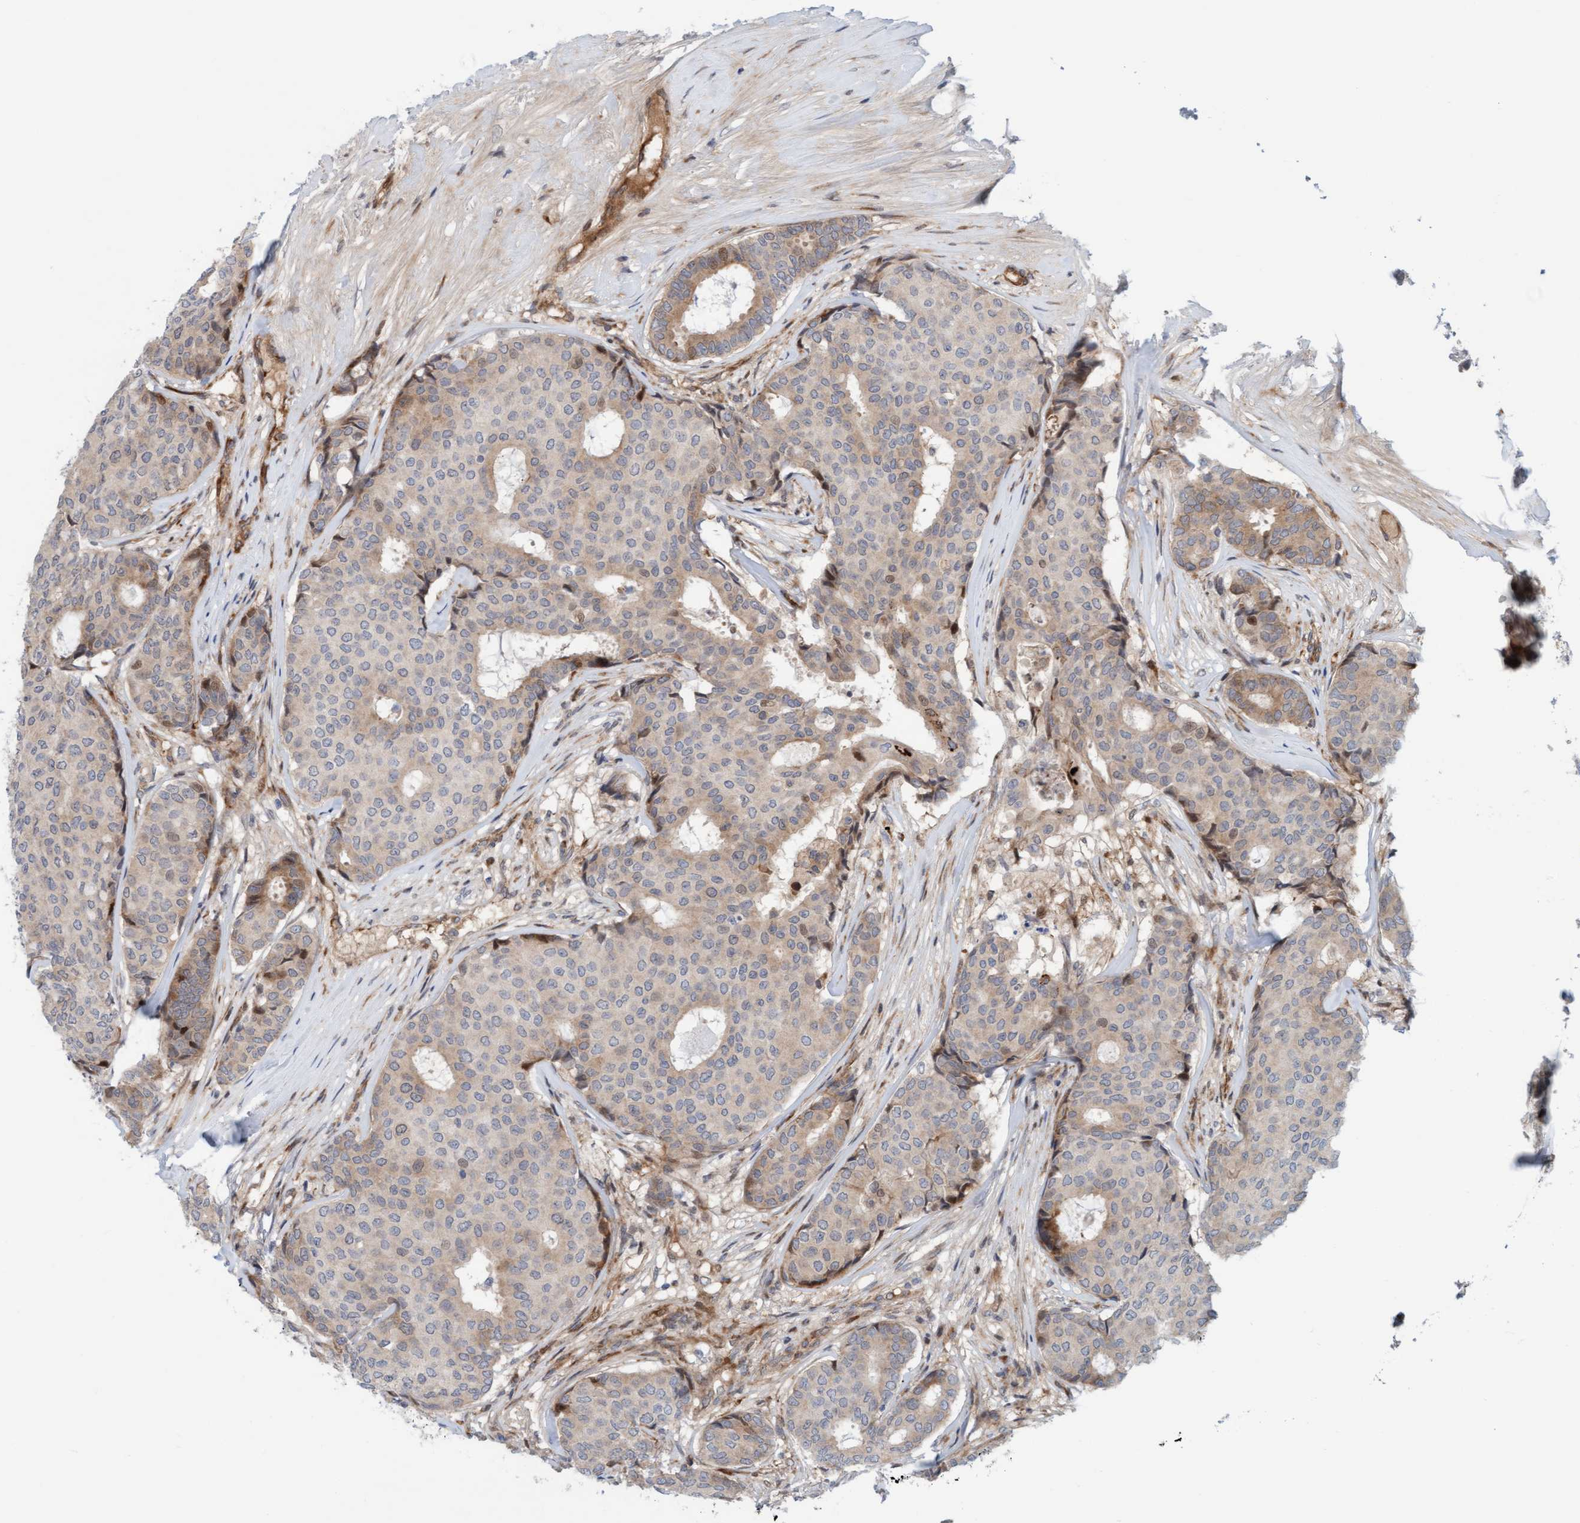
{"staining": {"intensity": "weak", "quantity": "<25%", "location": "cytoplasmic/membranous"}, "tissue": "breast cancer", "cell_type": "Tumor cells", "image_type": "cancer", "snomed": [{"axis": "morphology", "description": "Duct carcinoma"}, {"axis": "topography", "description": "Breast"}], "caption": "Immunohistochemistry (IHC) of human breast infiltrating ductal carcinoma shows no staining in tumor cells.", "gene": "EIF4EBP1", "patient": {"sex": "female", "age": 75}}